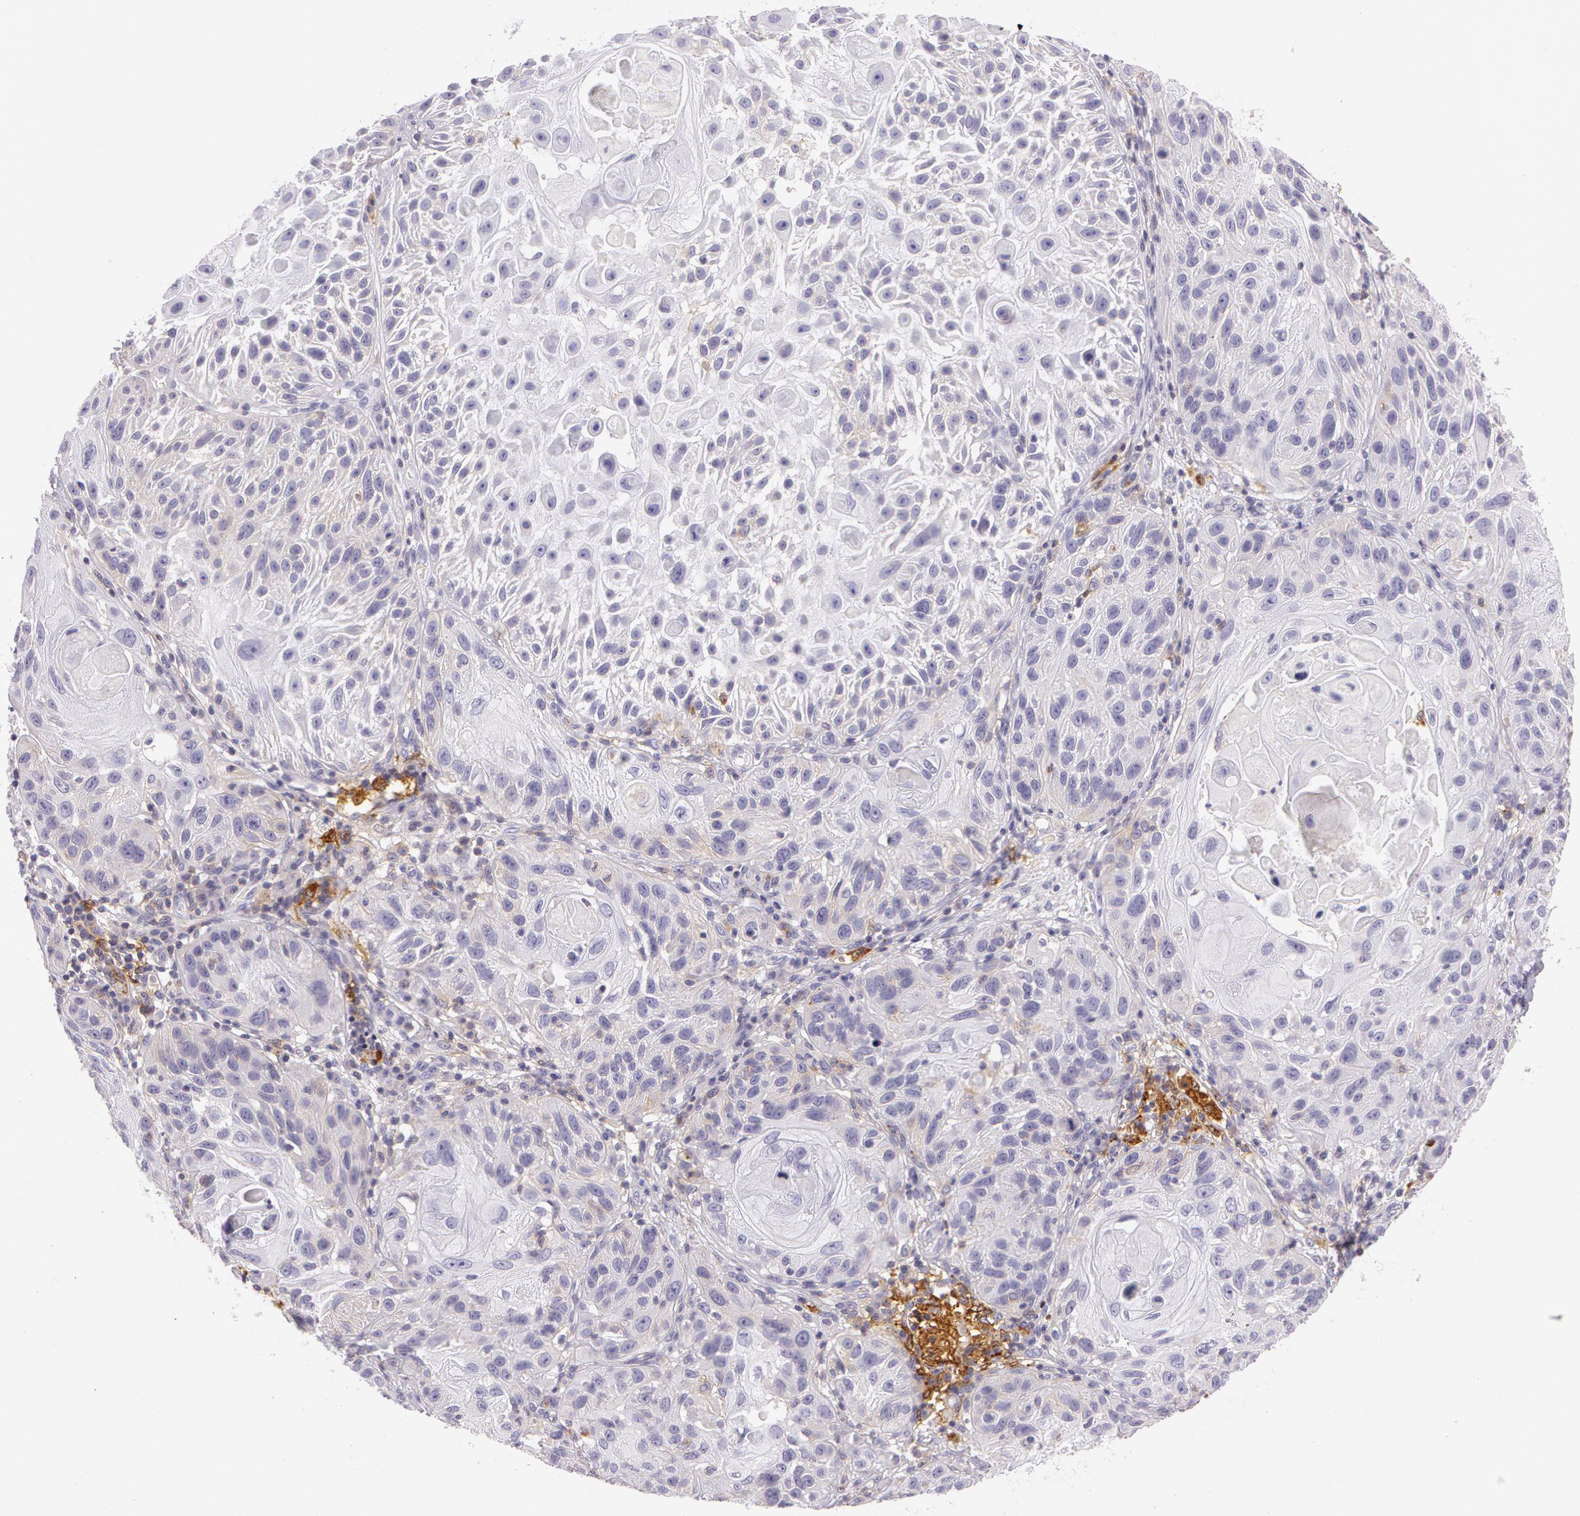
{"staining": {"intensity": "negative", "quantity": "none", "location": "none"}, "tissue": "skin cancer", "cell_type": "Tumor cells", "image_type": "cancer", "snomed": [{"axis": "morphology", "description": "Squamous cell carcinoma, NOS"}, {"axis": "topography", "description": "Skin"}], "caption": "An image of human squamous cell carcinoma (skin) is negative for staining in tumor cells. (DAB (3,3'-diaminobenzidine) IHC, high magnification).", "gene": "LY75", "patient": {"sex": "female", "age": 89}}